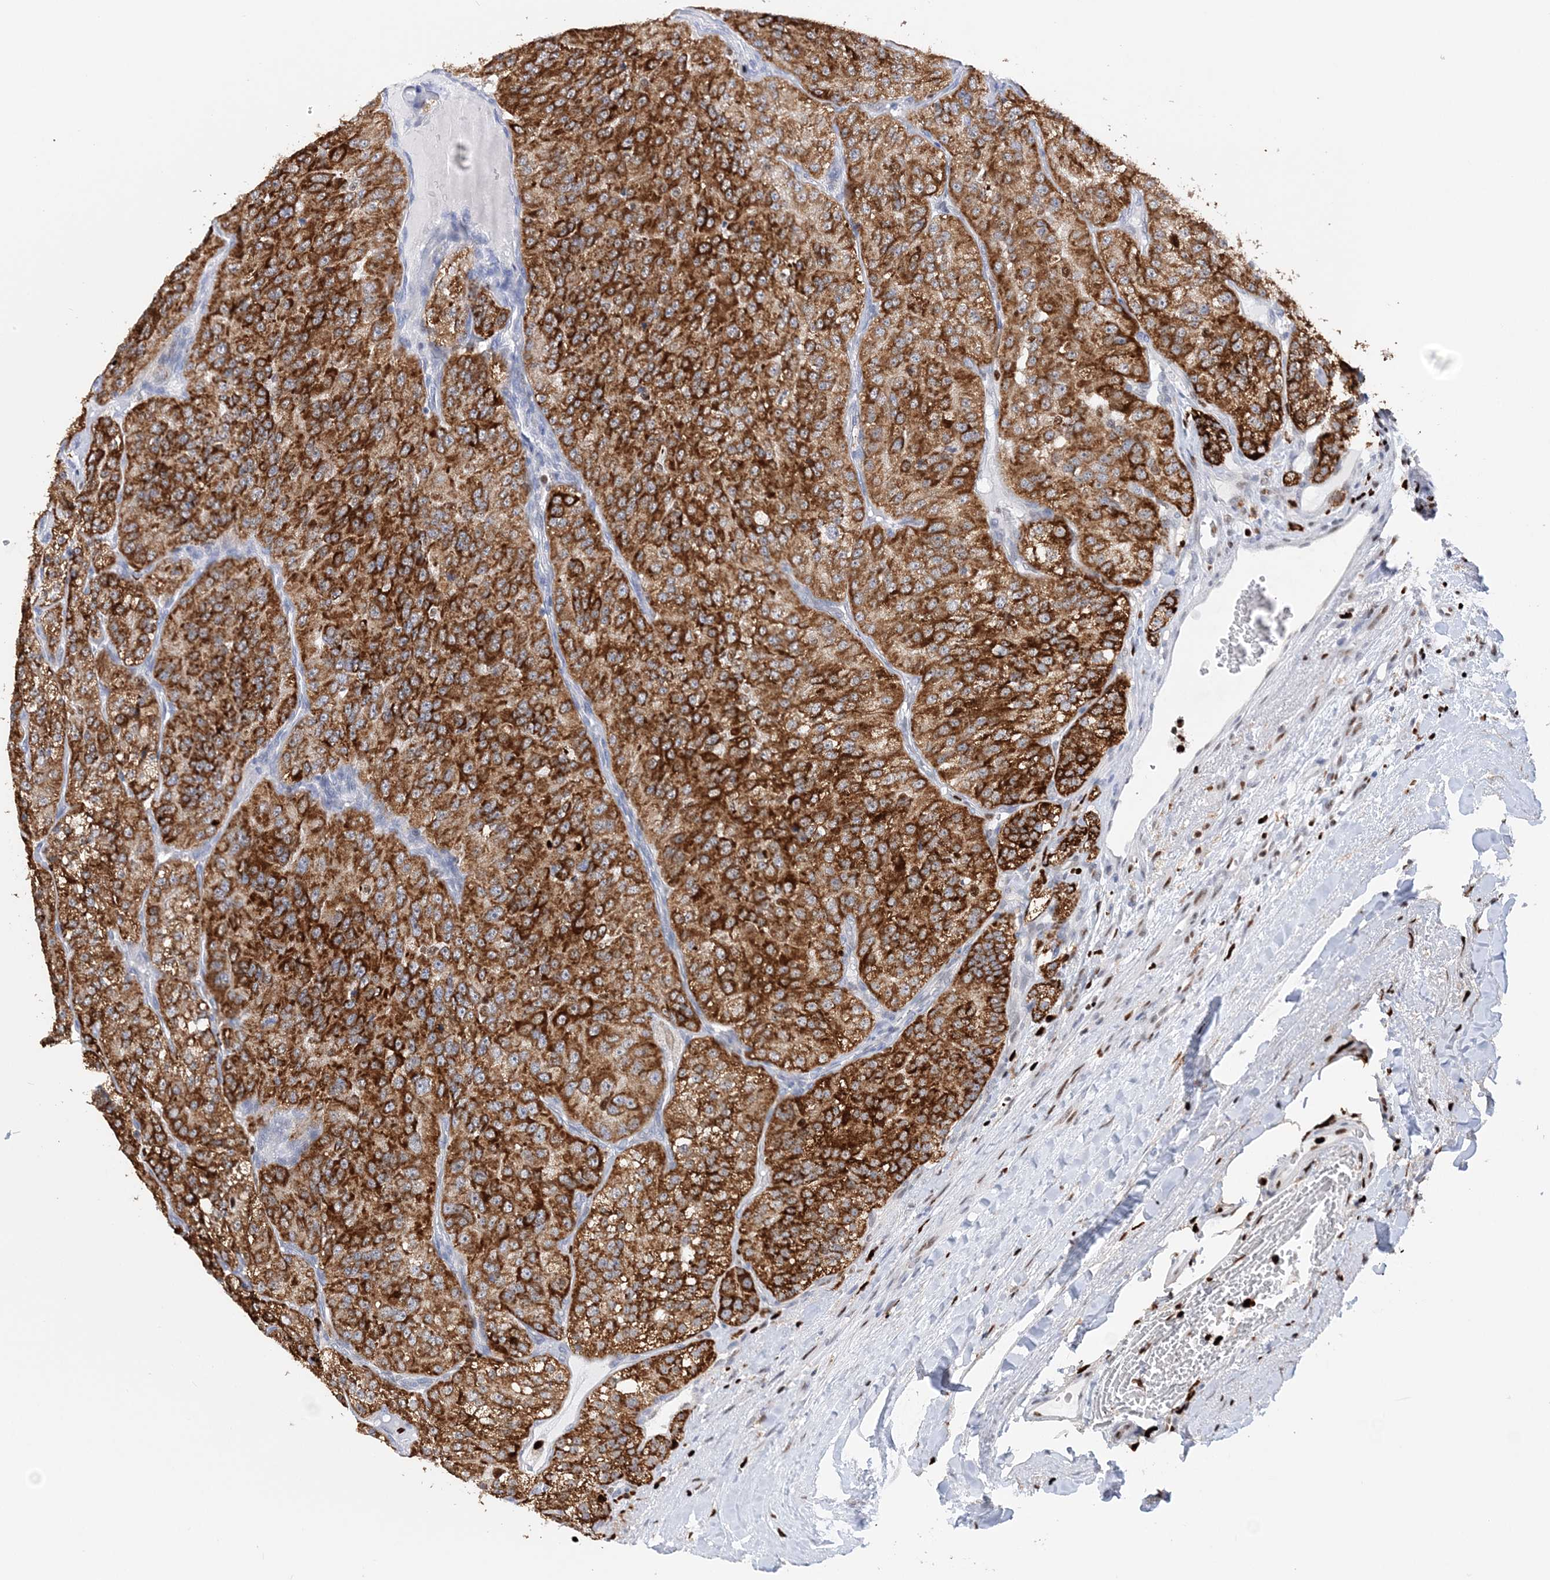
{"staining": {"intensity": "strong", "quantity": ">75%", "location": "cytoplasmic/membranous"}, "tissue": "renal cancer", "cell_type": "Tumor cells", "image_type": "cancer", "snomed": [{"axis": "morphology", "description": "Adenocarcinoma, NOS"}, {"axis": "topography", "description": "Kidney"}], "caption": "Strong cytoplasmic/membranous positivity is identified in about >75% of tumor cells in renal cancer (adenocarcinoma). (IHC, brightfield microscopy, high magnification).", "gene": "NIT2", "patient": {"sex": "female", "age": 63}}